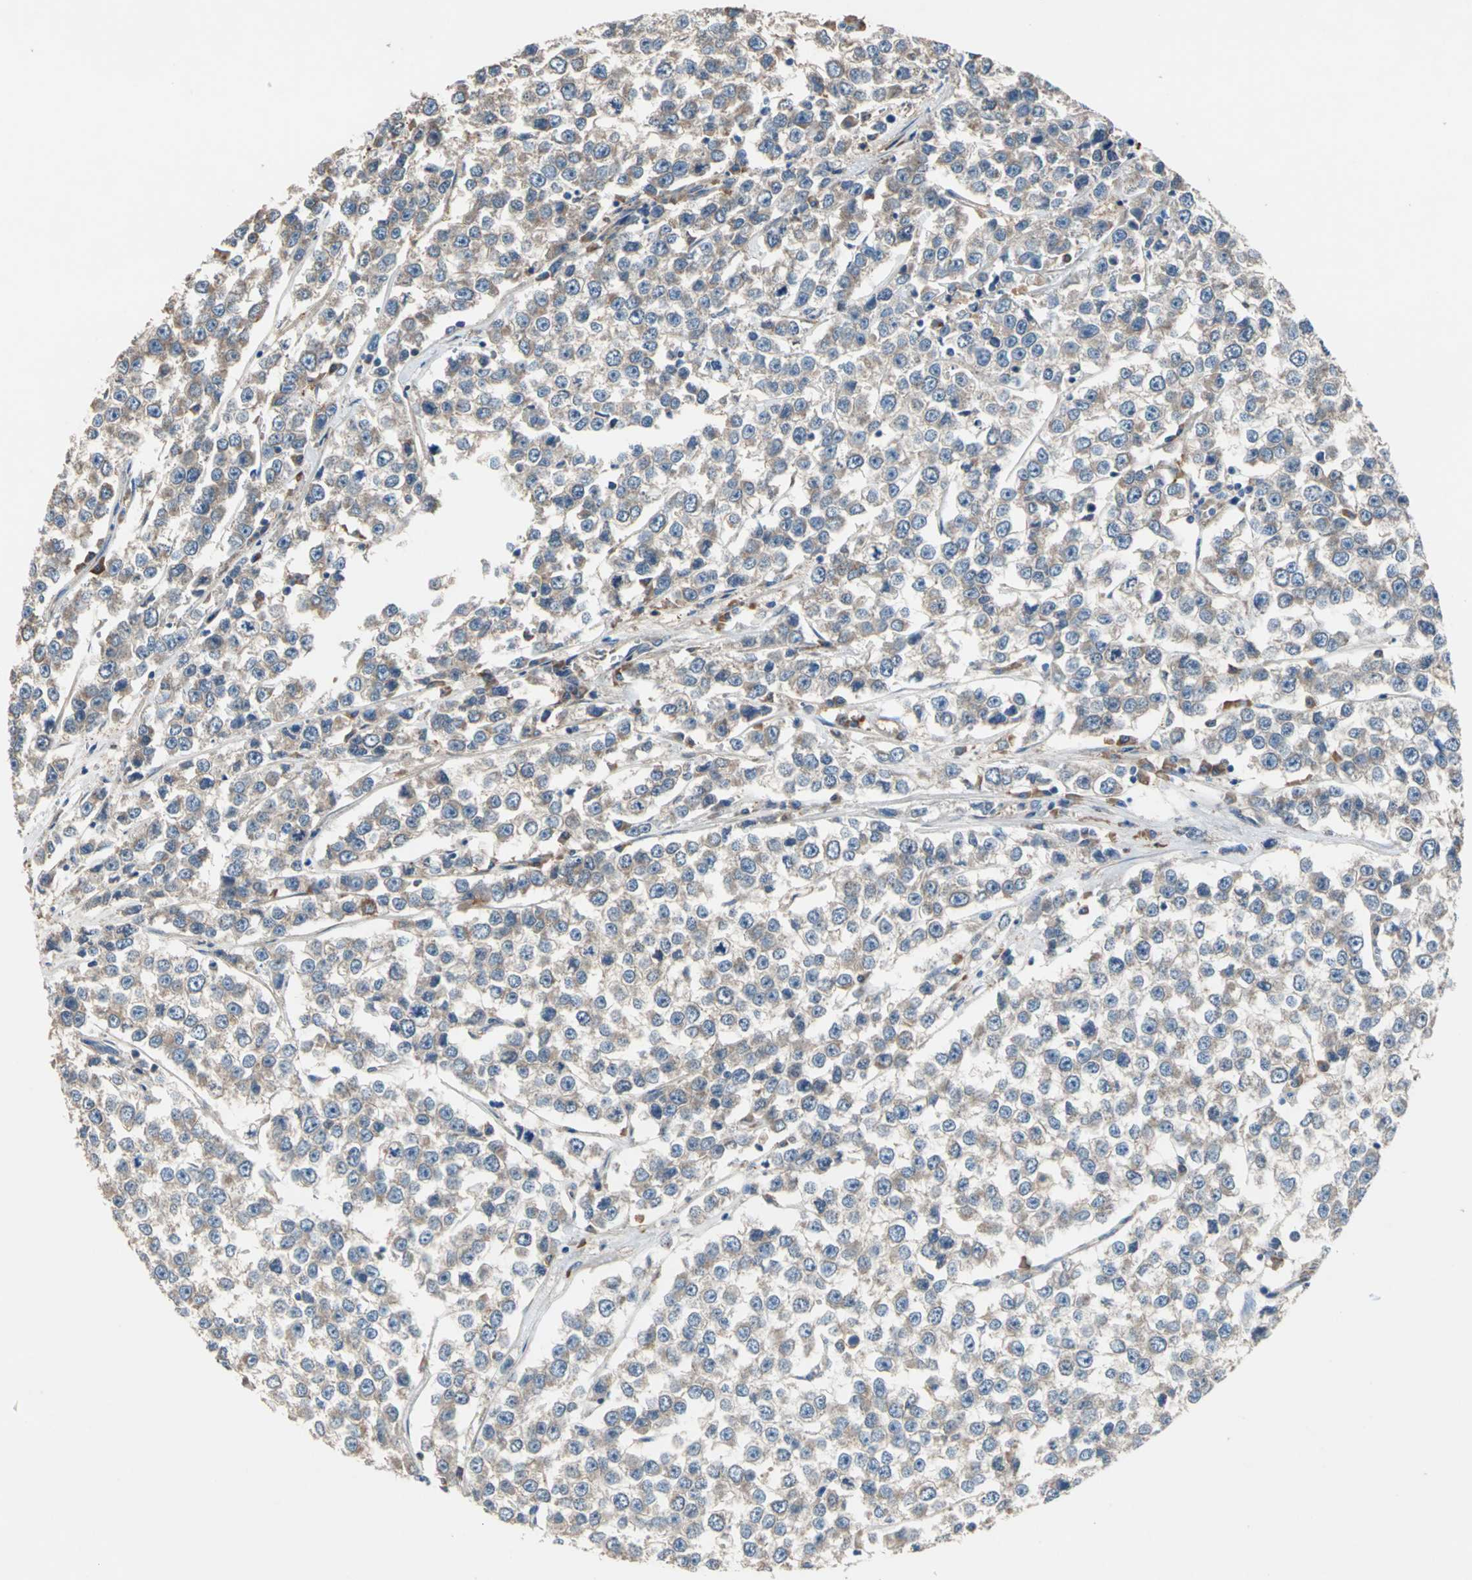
{"staining": {"intensity": "moderate", "quantity": ">75%", "location": "cytoplasmic/membranous"}, "tissue": "testis cancer", "cell_type": "Tumor cells", "image_type": "cancer", "snomed": [{"axis": "morphology", "description": "Seminoma, NOS"}, {"axis": "morphology", "description": "Carcinoma, Embryonal, NOS"}, {"axis": "topography", "description": "Testis"}], "caption": "Protein expression analysis of human seminoma (testis) reveals moderate cytoplasmic/membranous positivity in approximately >75% of tumor cells.", "gene": "HEPH", "patient": {"sex": "male", "age": 52}}